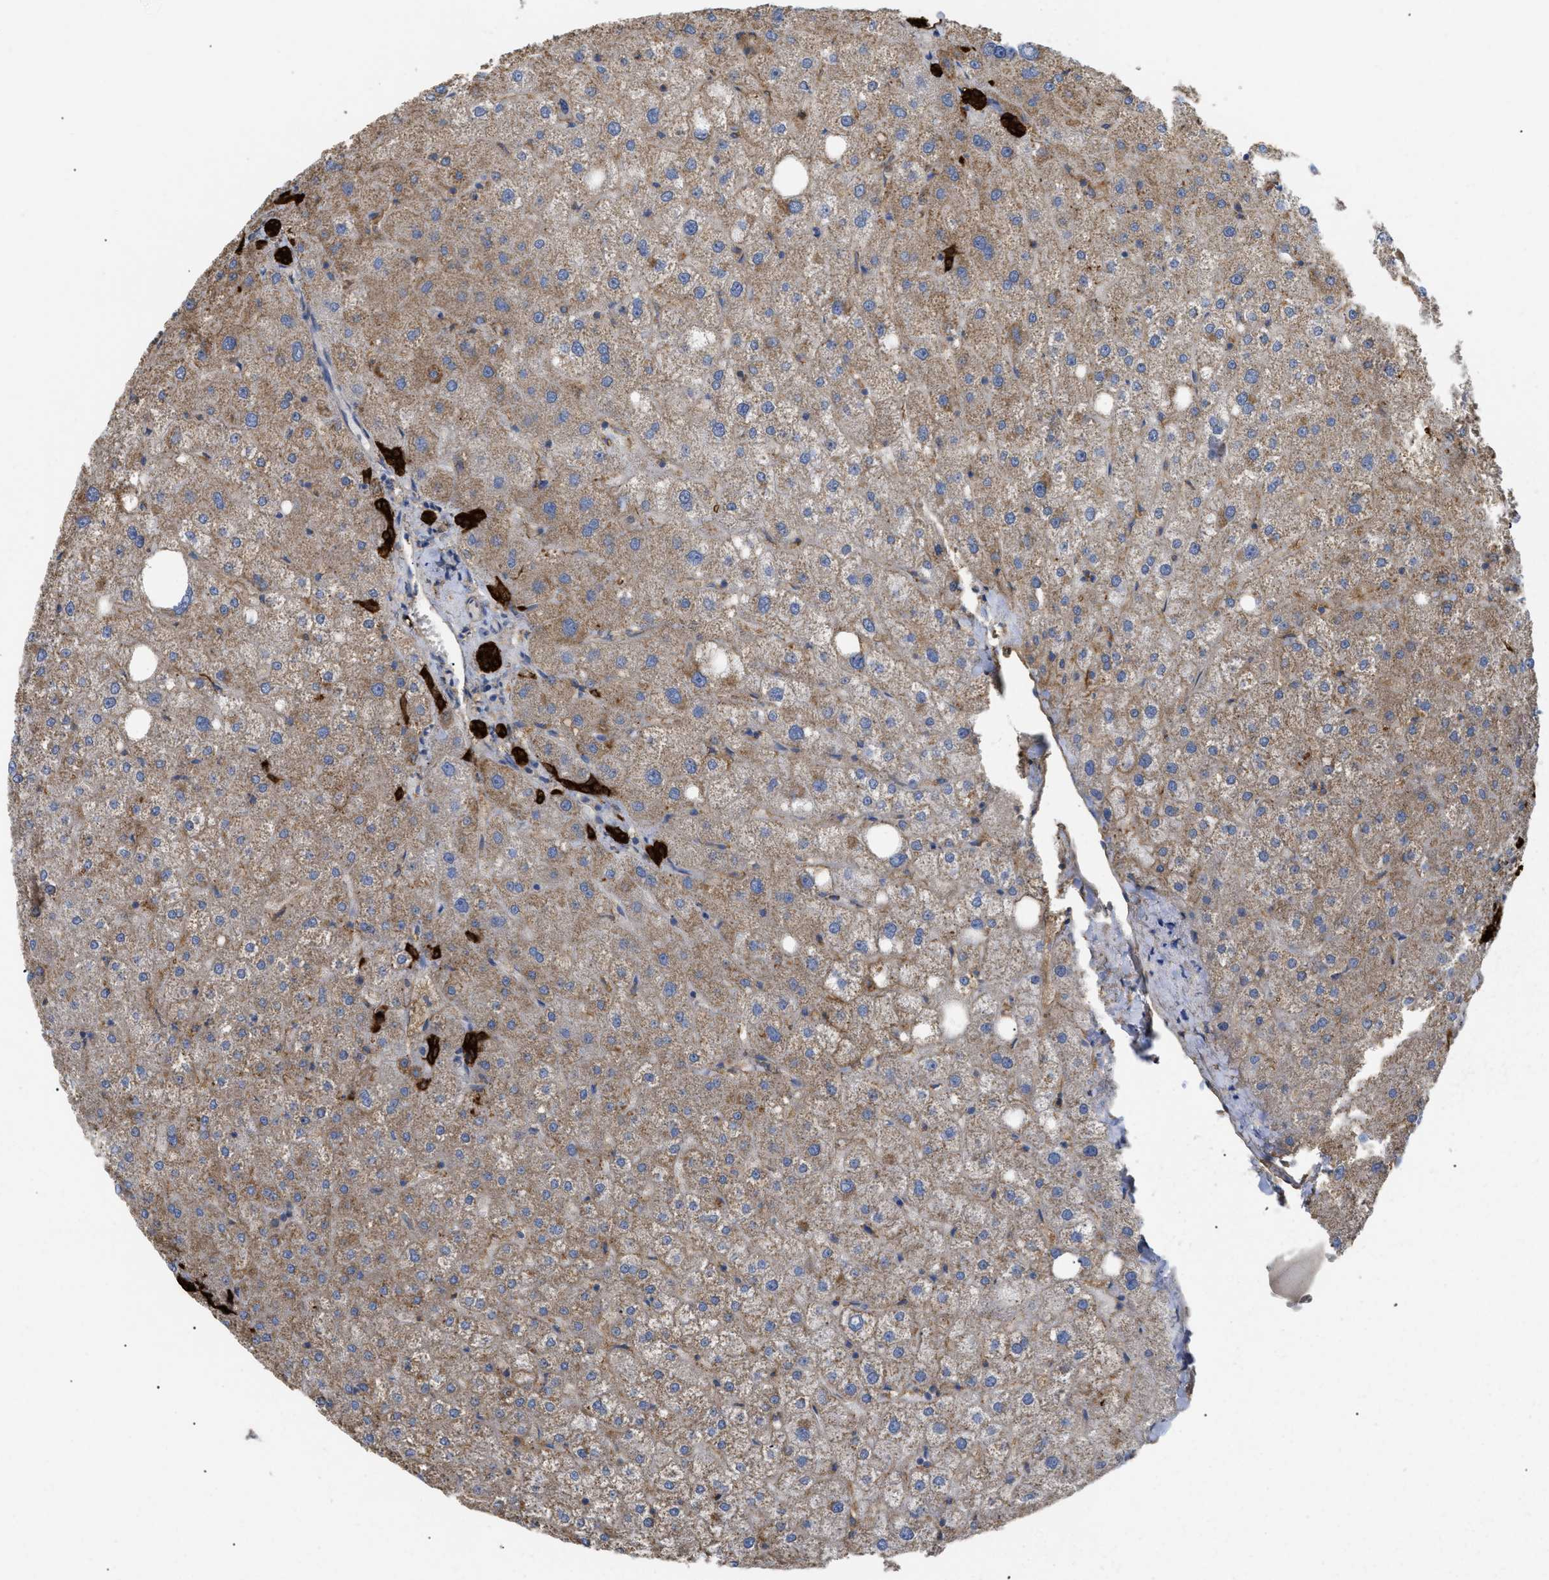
{"staining": {"intensity": "strong", "quantity": ">75%", "location": "cytoplasmic/membranous"}, "tissue": "liver", "cell_type": "Cholangiocytes", "image_type": "normal", "snomed": [{"axis": "morphology", "description": "Normal tissue, NOS"}, {"axis": "topography", "description": "Liver"}], "caption": "This is an image of immunohistochemistry (IHC) staining of benign liver, which shows strong positivity in the cytoplasmic/membranous of cholangiocytes.", "gene": "ANXA4", "patient": {"sex": "male", "age": 73}}